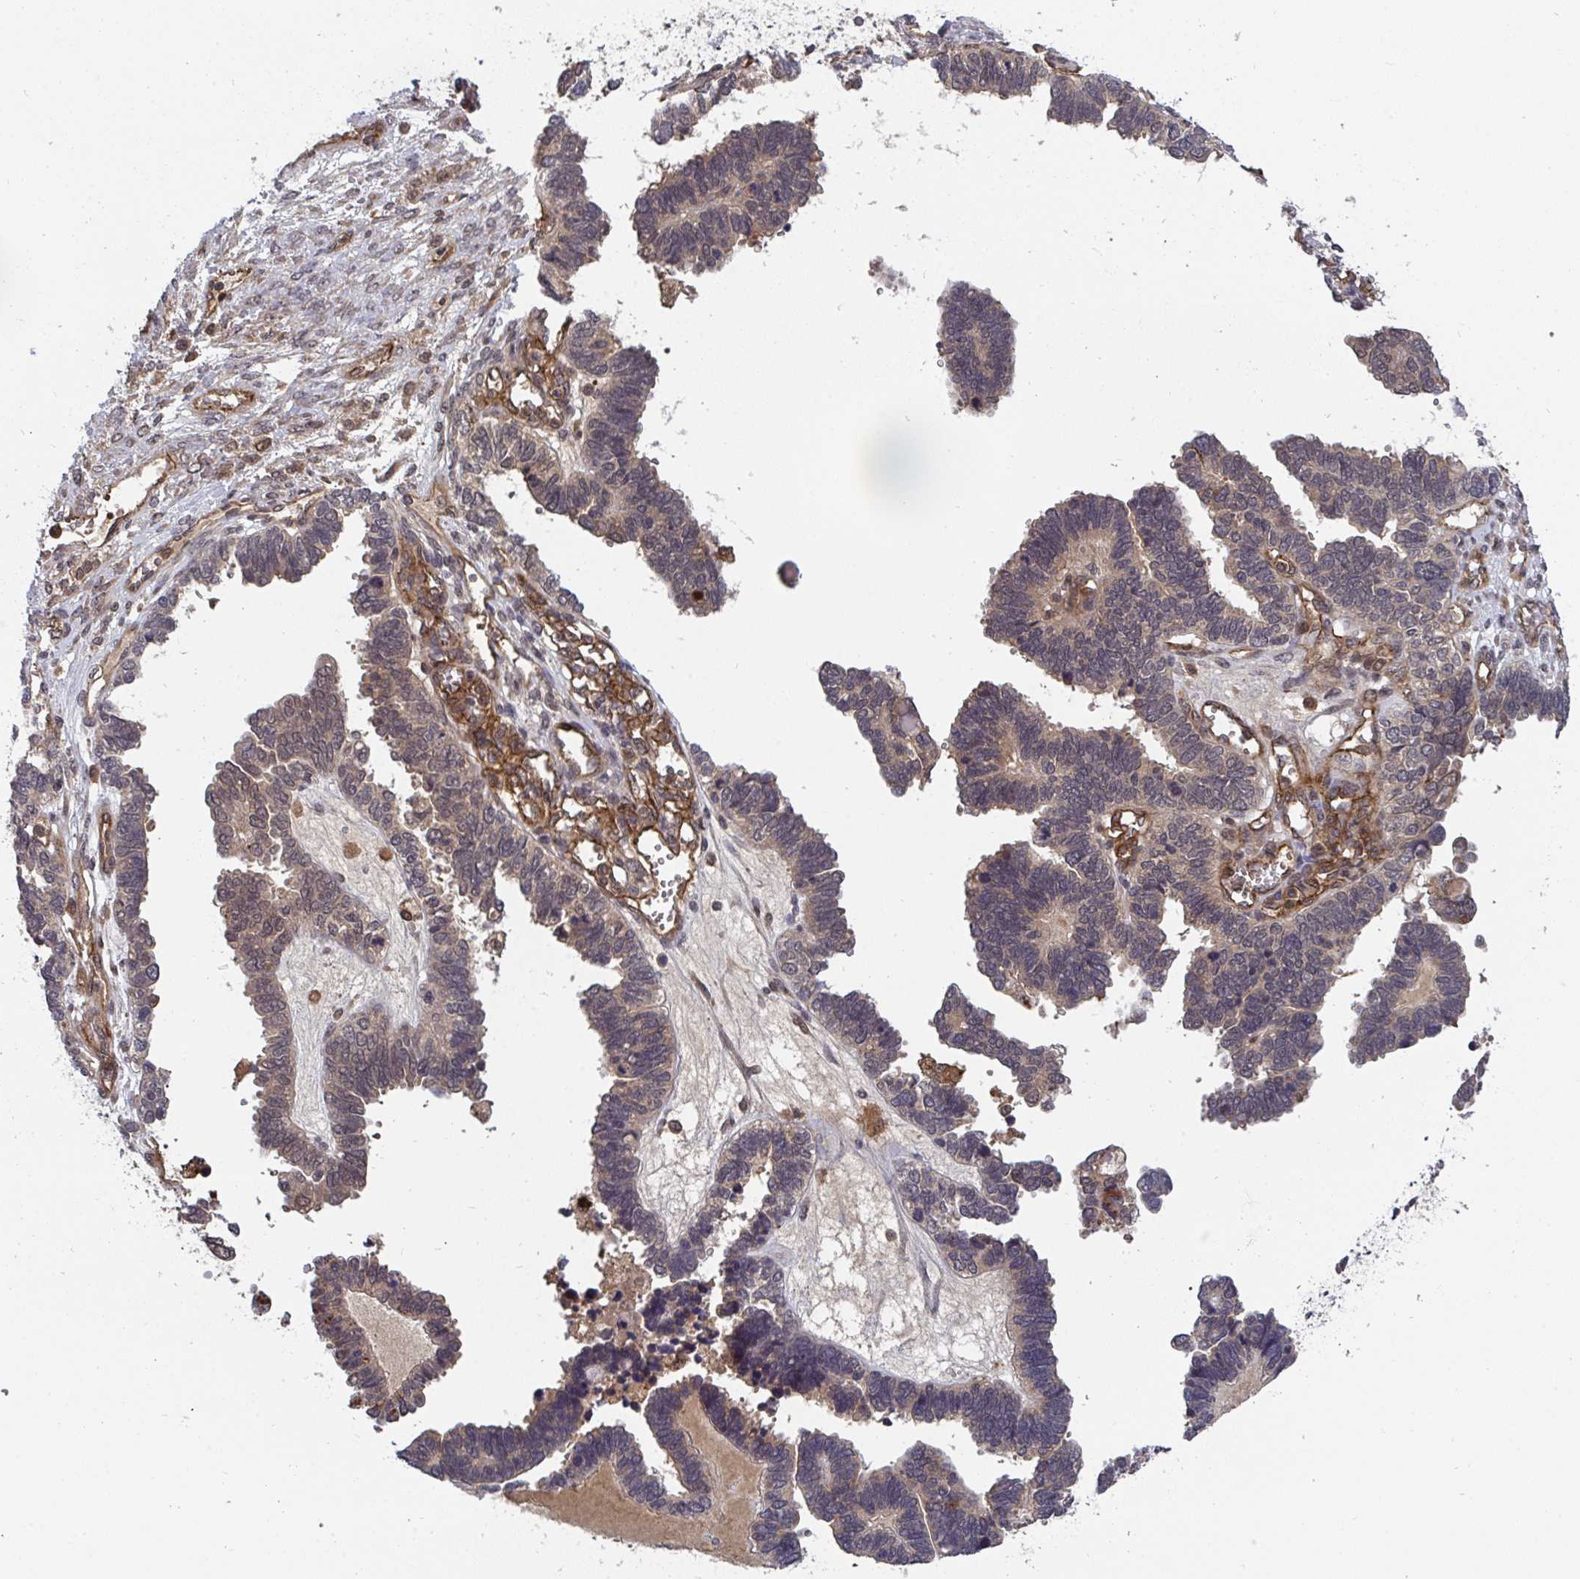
{"staining": {"intensity": "weak", "quantity": "<25%", "location": "cytoplasmic/membranous"}, "tissue": "ovarian cancer", "cell_type": "Tumor cells", "image_type": "cancer", "snomed": [{"axis": "morphology", "description": "Cystadenocarcinoma, serous, NOS"}, {"axis": "topography", "description": "Ovary"}], "caption": "The image exhibits no staining of tumor cells in serous cystadenocarcinoma (ovarian).", "gene": "TIGAR", "patient": {"sex": "female", "age": 51}}